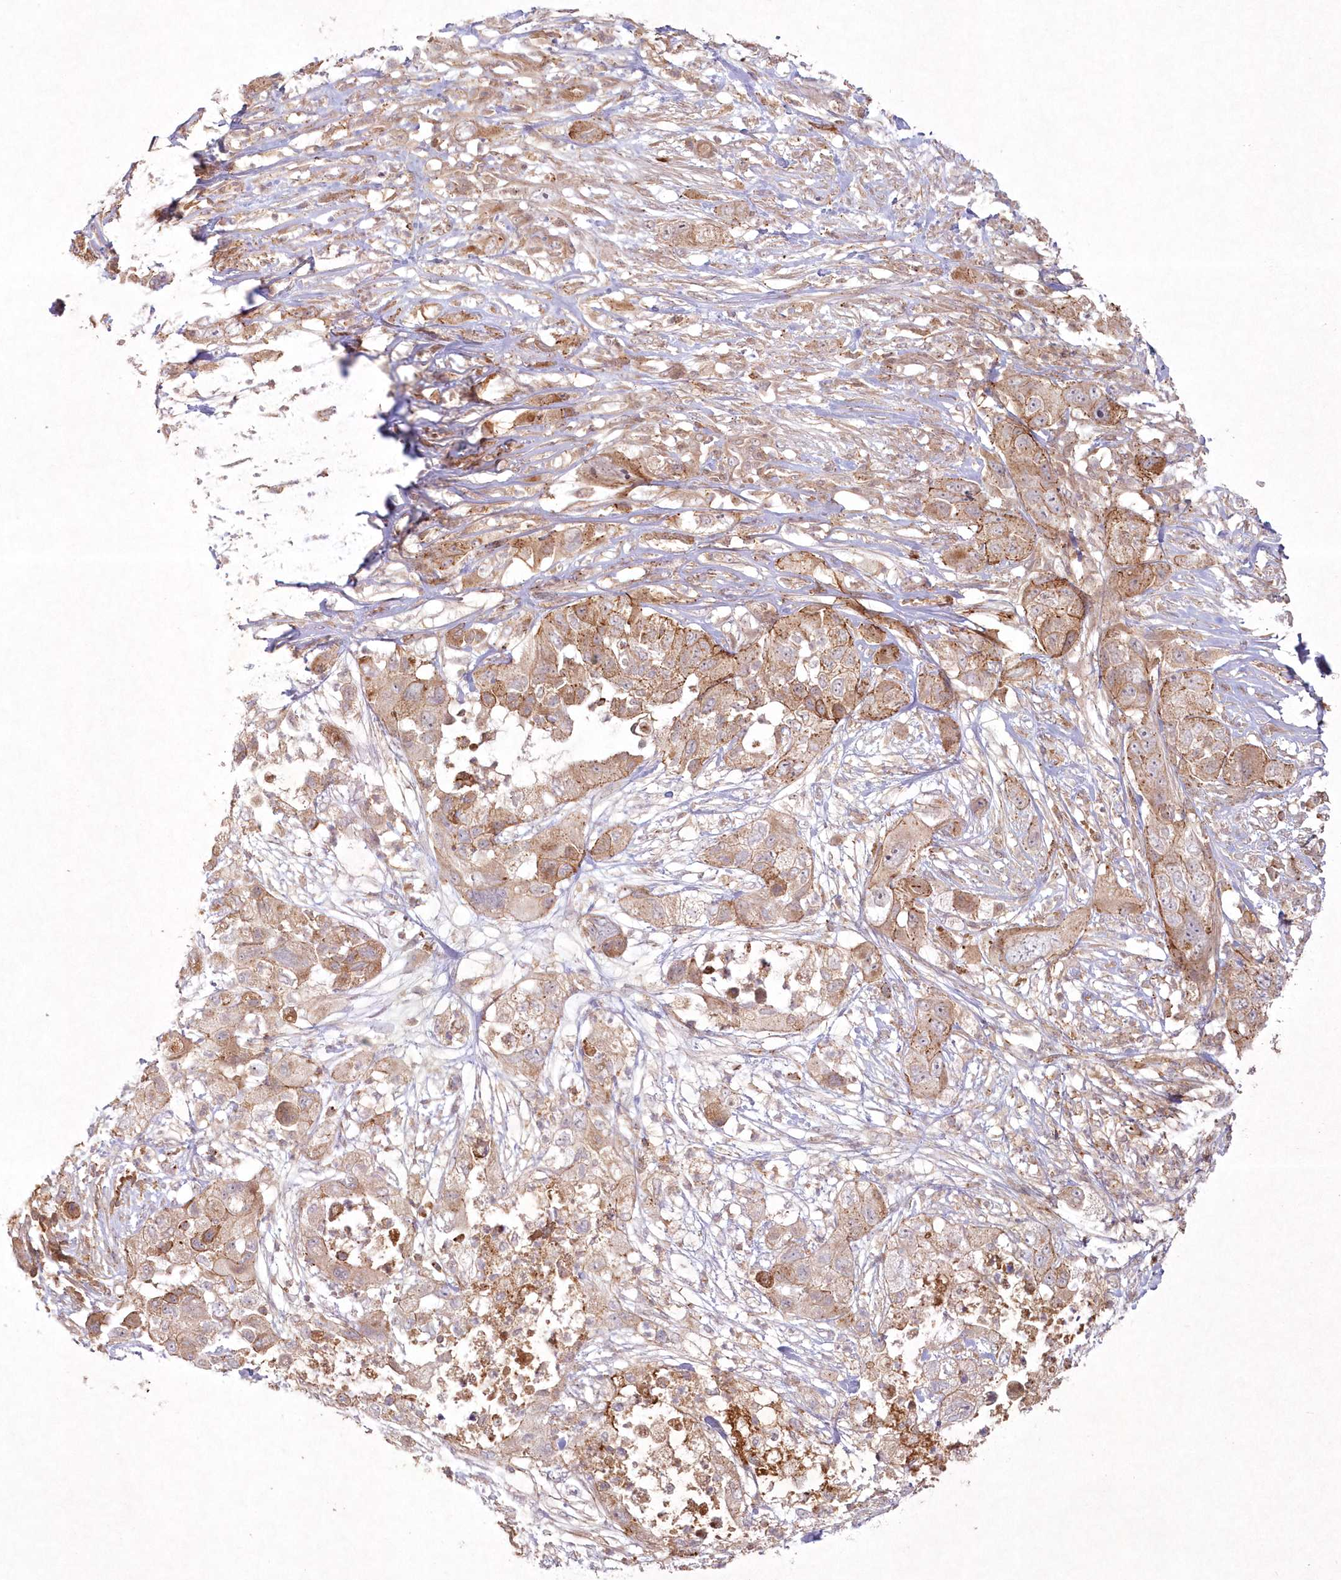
{"staining": {"intensity": "moderate", "quantity": ">75%", "location": "cytoplasmic/membranous"}, "tissue": "pancreatic cancer", "cell_type": "Tumor cells", "image_type": "cancer", "snomed": [{"axis": "morphology", "description": "Adenocarcinoma, NOS"}, {"axis": "topography", "description": "Pancreas"}], "caption": "There is medium levels of moderate cytoplasmic/membranous expression in tumor cells of pancreatic cancer (adenocarcinoma), as demonstrated by immunohistochemical staining (brown color).", "gene": "TOGARAM2", "patient": {"sex": "female", "age": 78}}